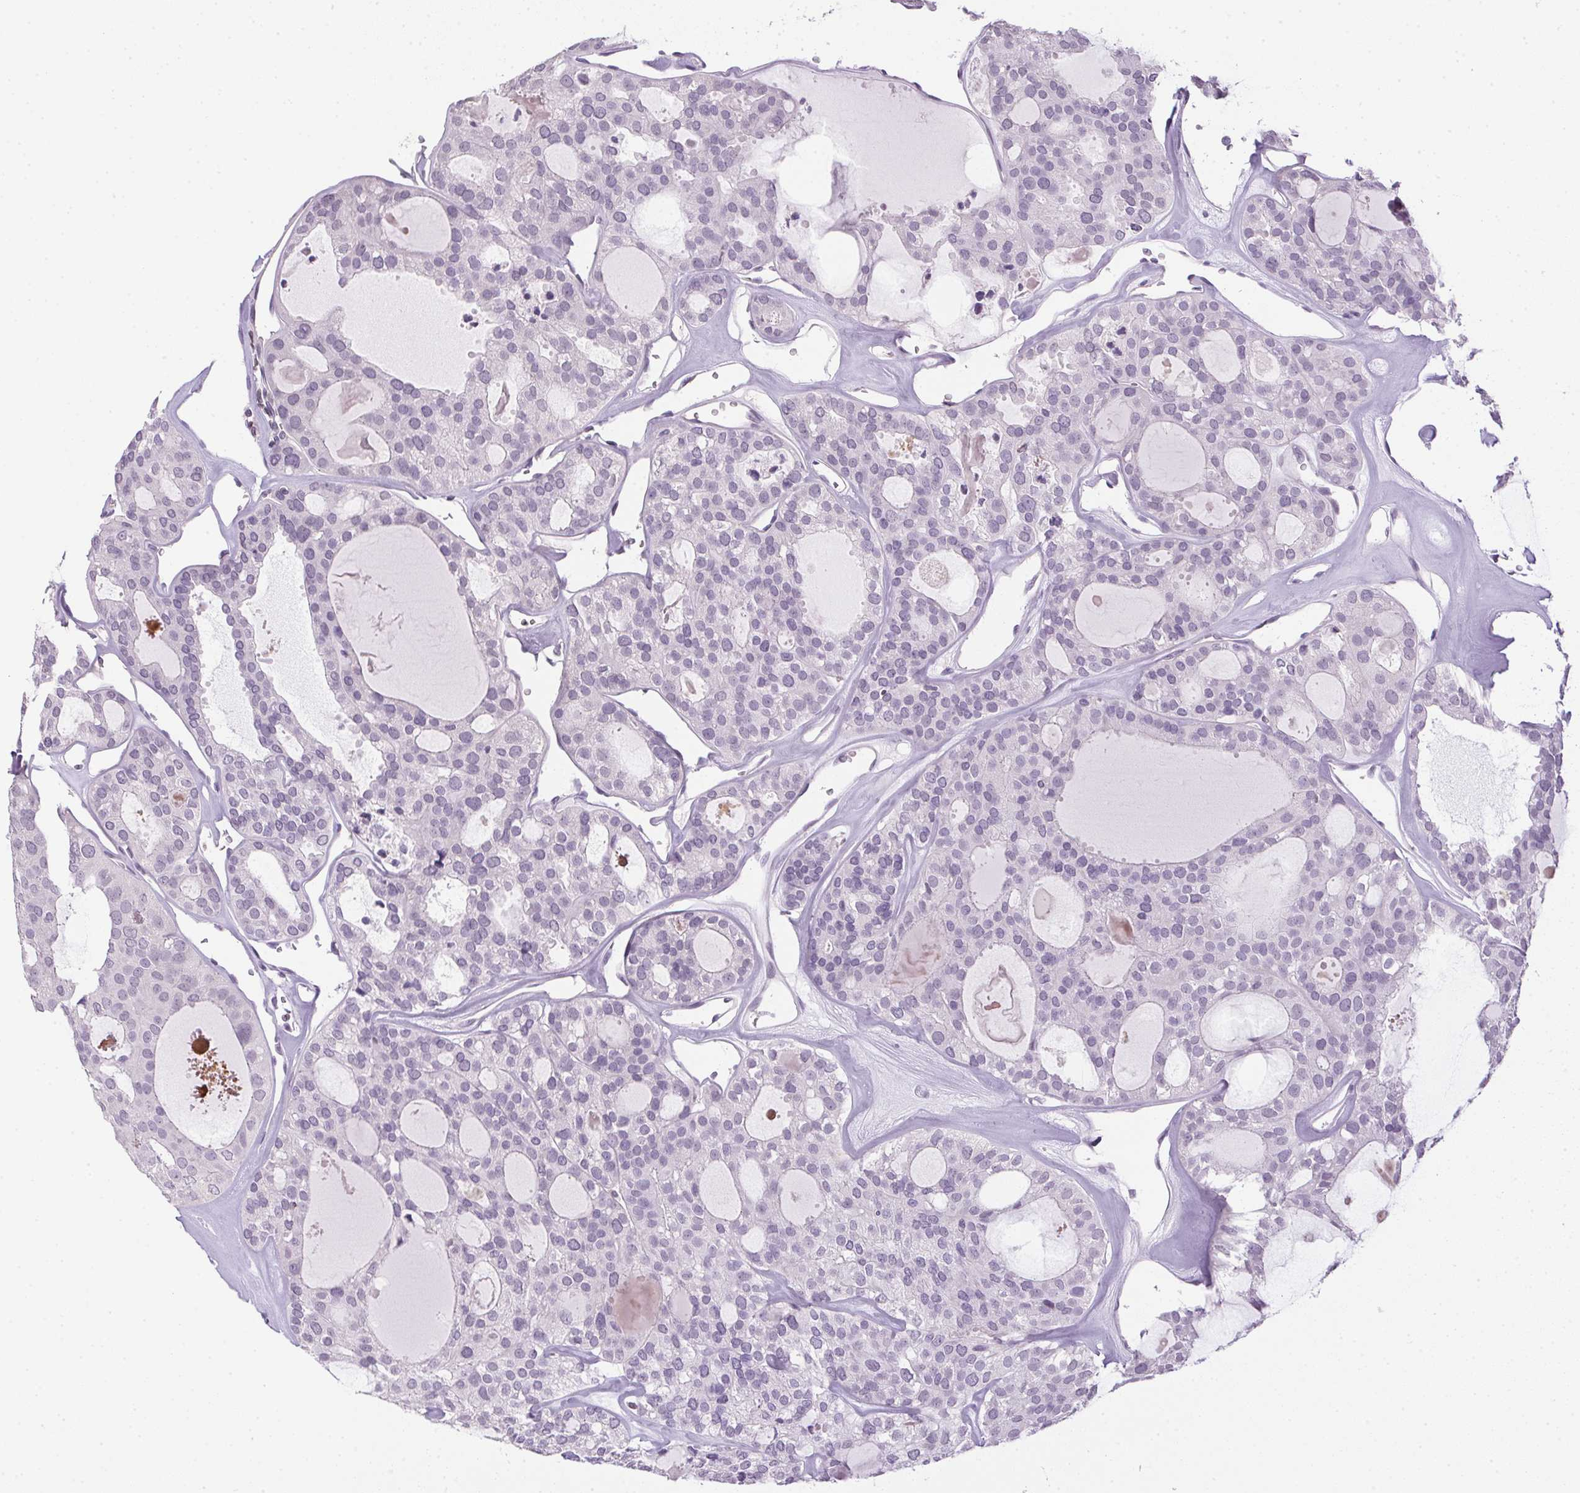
{"staining": {"intensity": "negative", "quantity": "none", "location": "none"}, "tissue": "thyroid cancer", "cell_type": "Tumor cells", "image_type": "cancer", "snomed": [{"axis": "morphology", "description": "Follicular adenoma carcinoma, NOS"}, {"axis": "topography", "description": "Thyroid gland"}], "caption": "This is a micrograph of IHC staining of thyroid cancer (follicular adenoma carcinoma), which shows no staining in tumor cells. (DAB immunohistochemistry (IHC) visualized using brightfield microscopy, high magnification).", "gene": "PRL", "patient": {"sex": "male", "age": 75}}